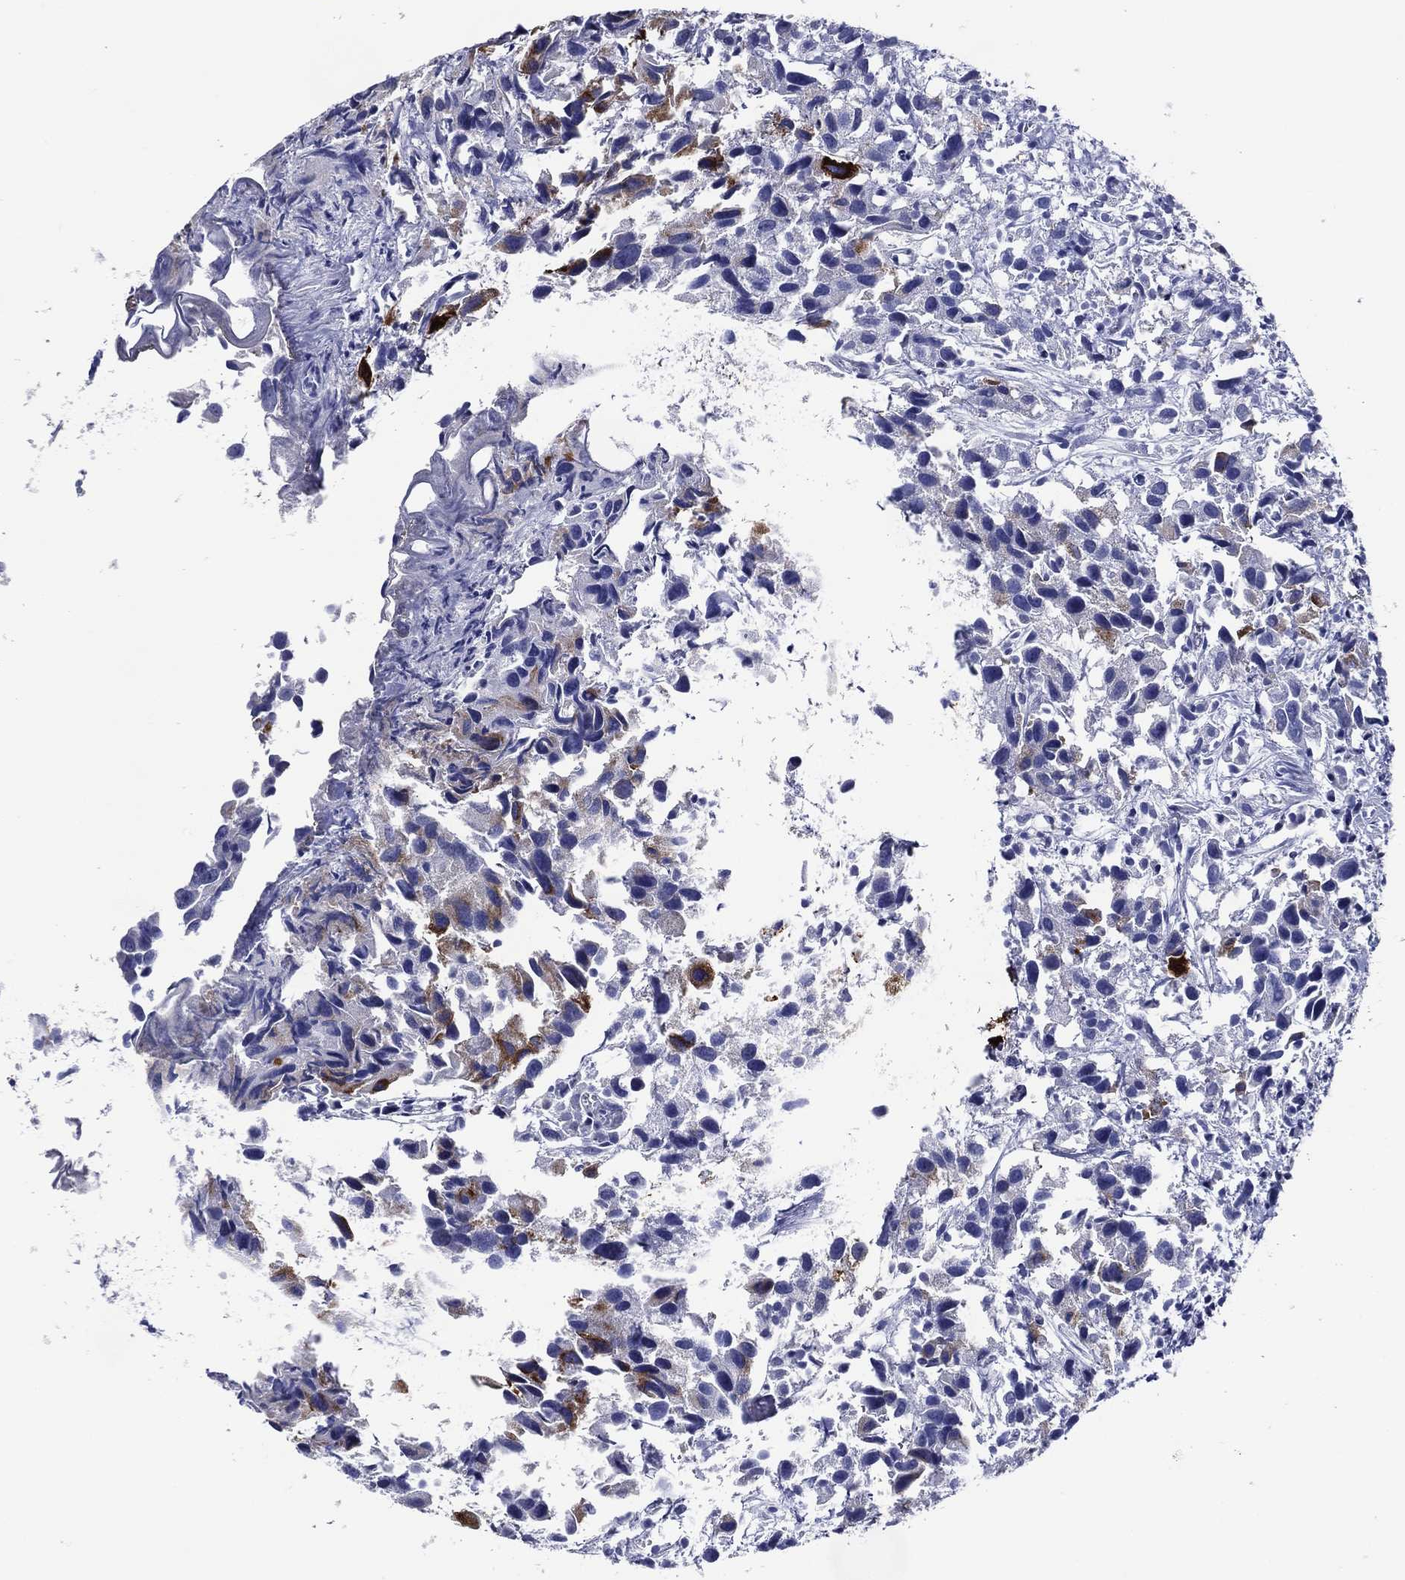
{"staining": {"intensity": "strong", "quantity": "<25%", "location": "cytoplasmic/membranous"}, "tissue": "urothelial cancer", "cell_type": "Tumor cells", "image_type": "cancer", "snomed": [{"axis": "morphology", "description": "Urothelial carcinoma, High grade"}, {"axis": "topography", "description": "Urinary bladder"}], "caption": "Immunohistochemistry (IHC) photomicrograph of neoplastic tissue: human urothelial cancer stained using immunohistochemistry (IHC) demonstrates medium levels of strong protein expression localized specifically in the cytoplasmic/membranous of tumor cells, appearing as a cytoplasmic/membranous brown color.", "gene": "ACE2", "patient": {"sex": "male", "age": 79}}